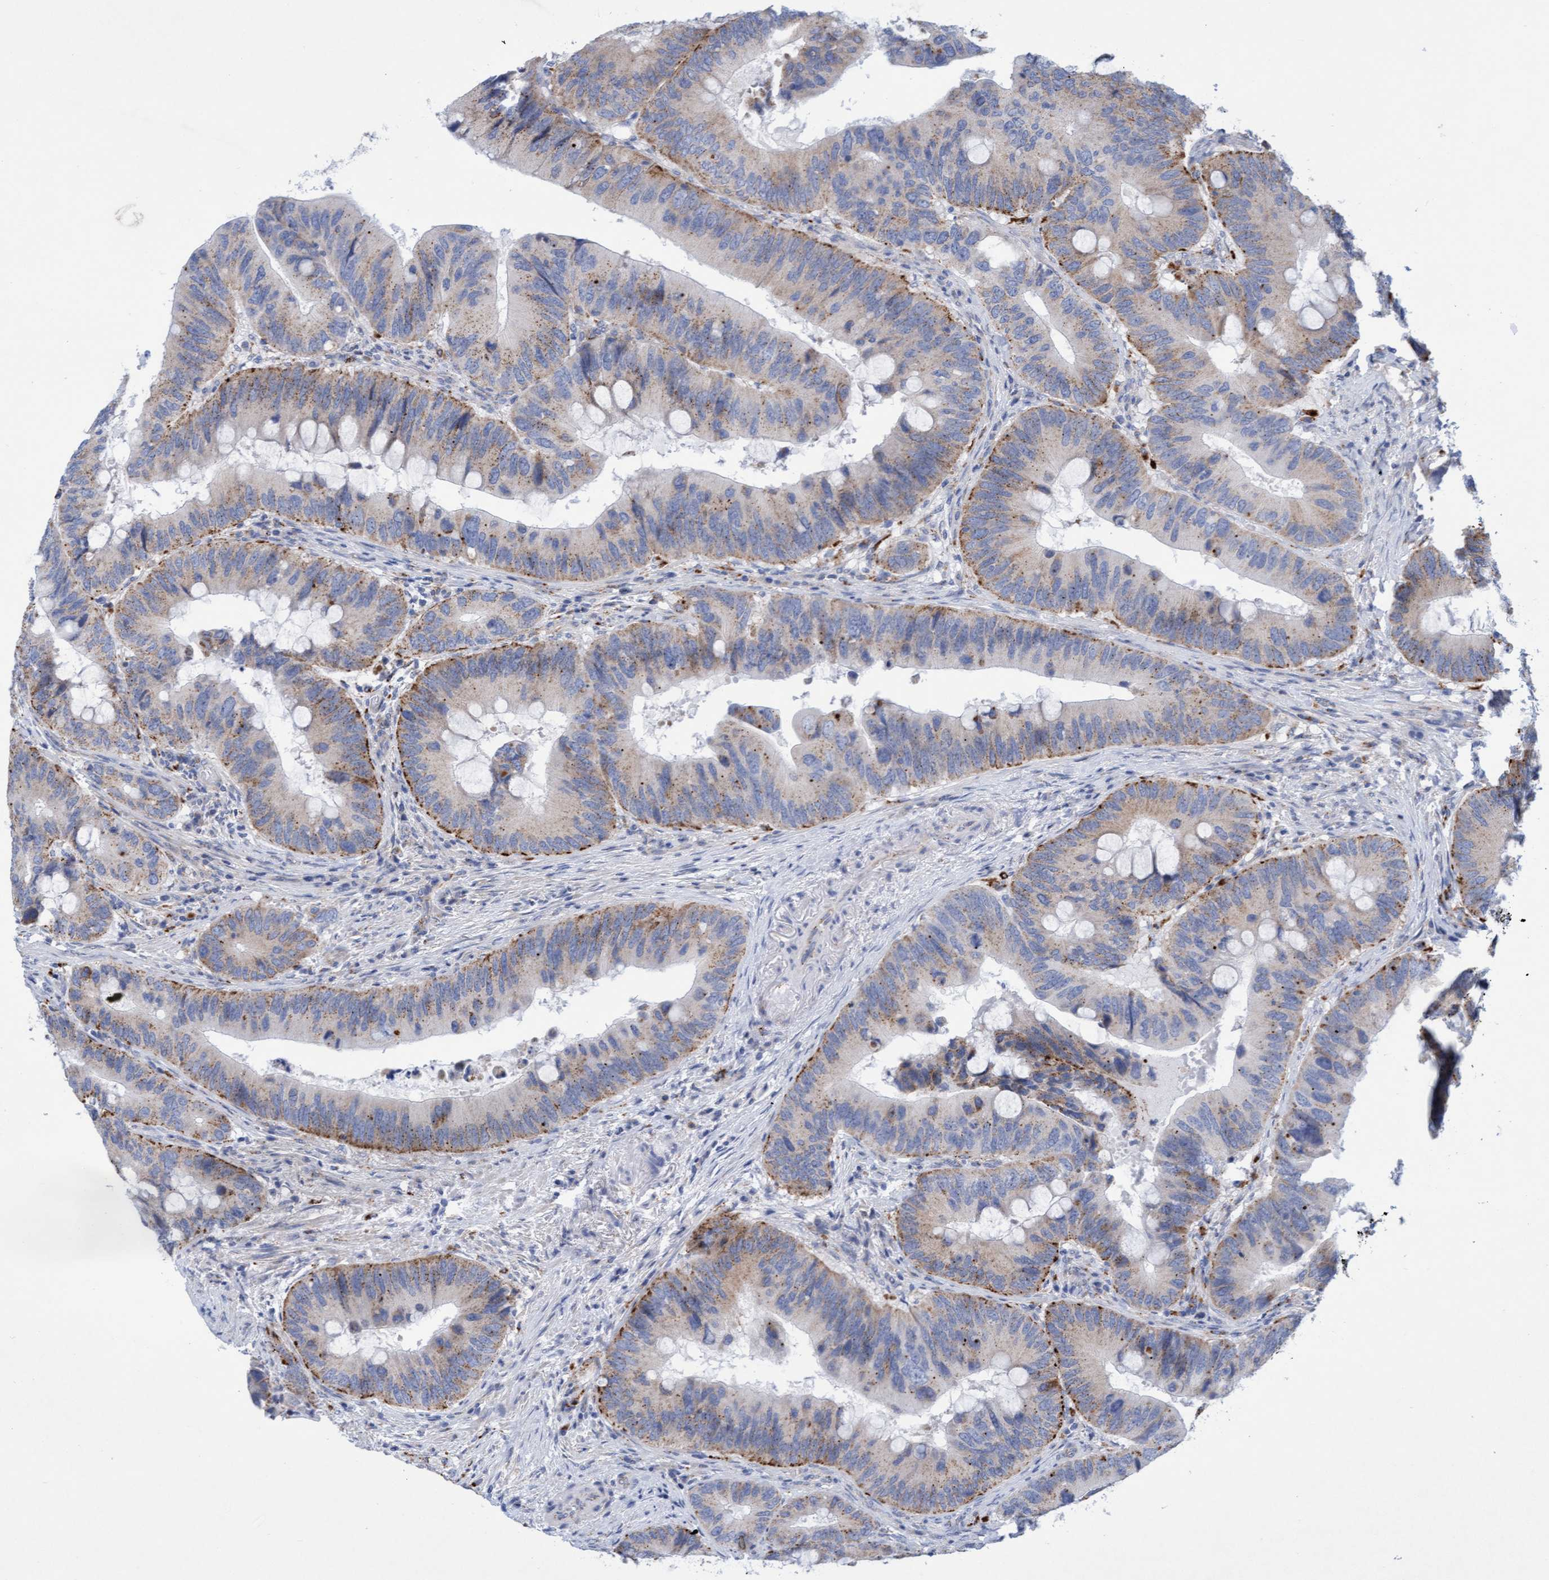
{"staining": {"intensity": "moderate", "quantity": "25%-75%", "location": "cytoplasmic/membranous"}, "tissue": "colorectal cancer", "cell_type": "Tumor cells", "image_type": "cancer", "snomed": [{"axis": "morphology", "description": "Adenocarcinoma, NOS"}, {"axis": "topography", "description": "Colon"}], "caption": "Brown immunohistochemical staining in colorectal adenocarcinoma displays moderate cytoplasmic/membranous positivity in approximately 25%-75% of tumor cells.", "gene": "SGSH", "patient": {"sex": "male", "age": 71}}